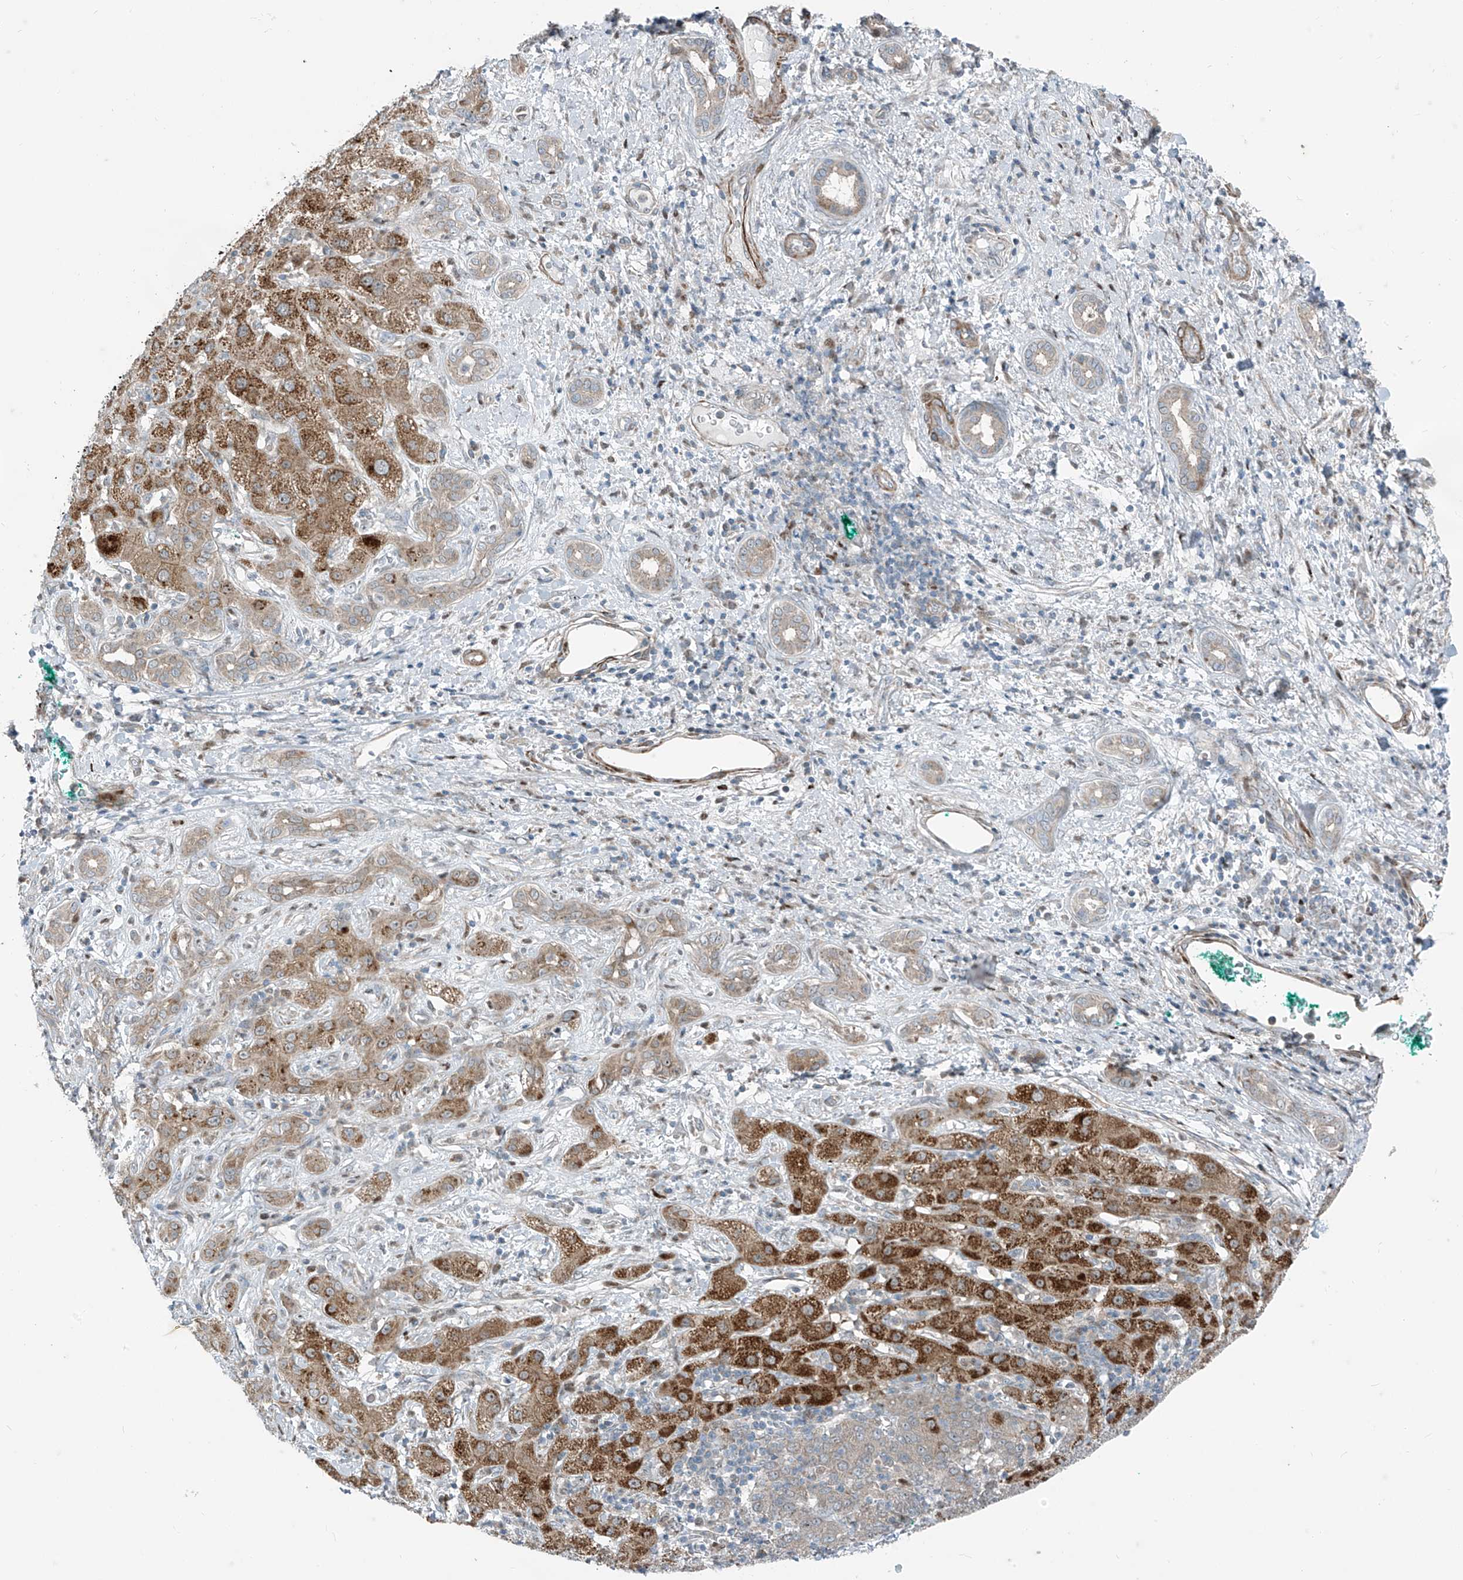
{"staining": {"intensity": "moderate", "quantity": "25%-75%", "location": "cytoplasmic/membranous"}, "tissue": "liver cancer", "cell_type": "Tumor cells", "image_type": "cancer", "snomed": [{"axis": "morphology", "description": "Carcinoma, Hepatocellular, NOS"}, {"axis": "topography", "description": "Liver"}], "caption": "This is a photomicrograph of immunohistochemistry (IHC) staining of liver cancer, which shows moderate expression in the cytoplasmic/membranous of tumor cells.", "gene": "PPCS", "patient": {"sex": "male", "age": 65}}